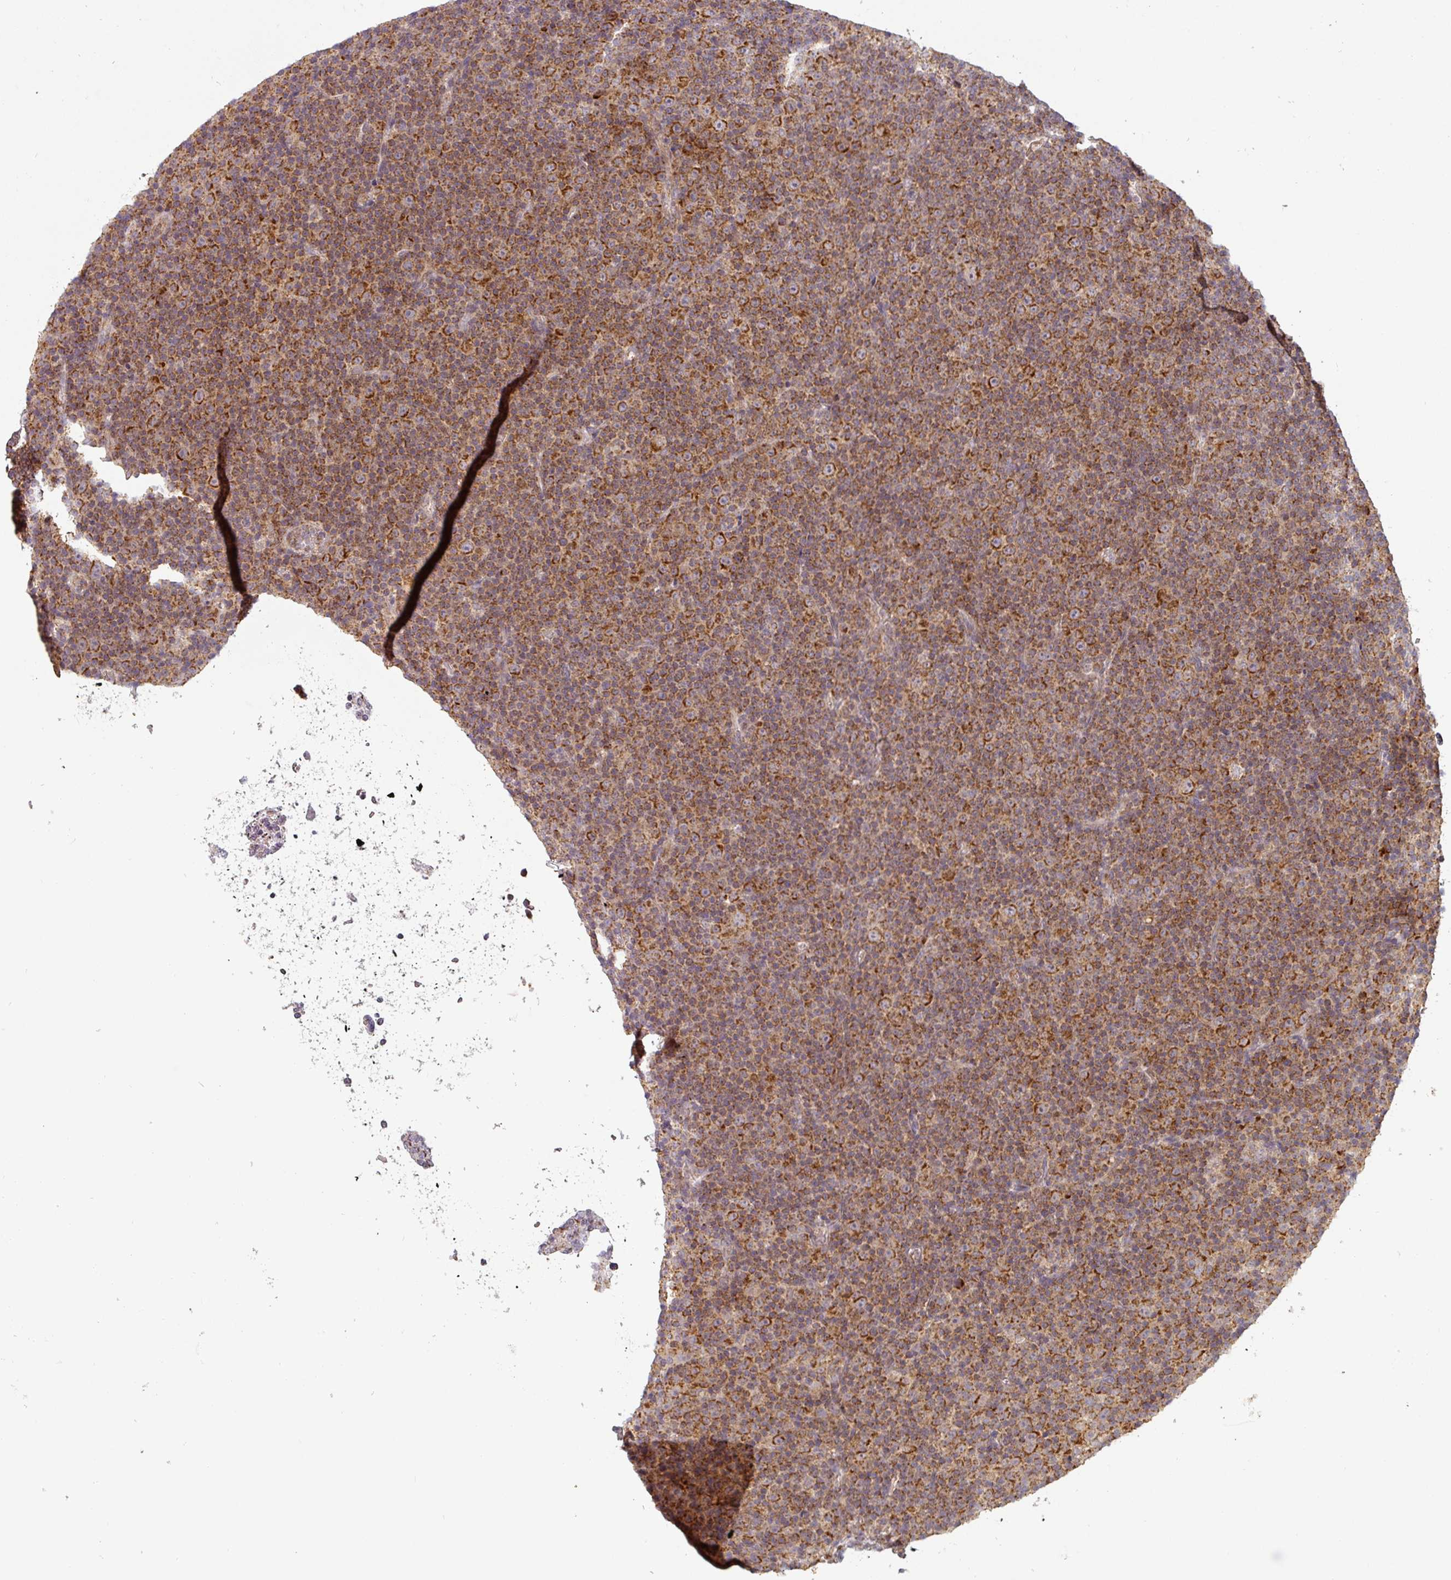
{"staining": {"intensity": "strong", "quantity": "25%-75%", "location": "cytoplasmic/membranous"}, "tissue": "lymphoma", "cell_type": "Tumor cells", "image_type": "cancer", "snomed": [{"axis": "morphology", "description": "Malignant lymphoma, non-Hodgkin's type, Low grade"}, {"axis": "topography", "description": "Lymph node"}], "caption": "A brown stain labels strong cytoplasmic/membranous positivity of a protein in malignant lymphoma, non-Hodgkin's type (low-grade) tumor cells.", "gene": "MRPS16", "patient": {"sex": "female", "age": 67}}